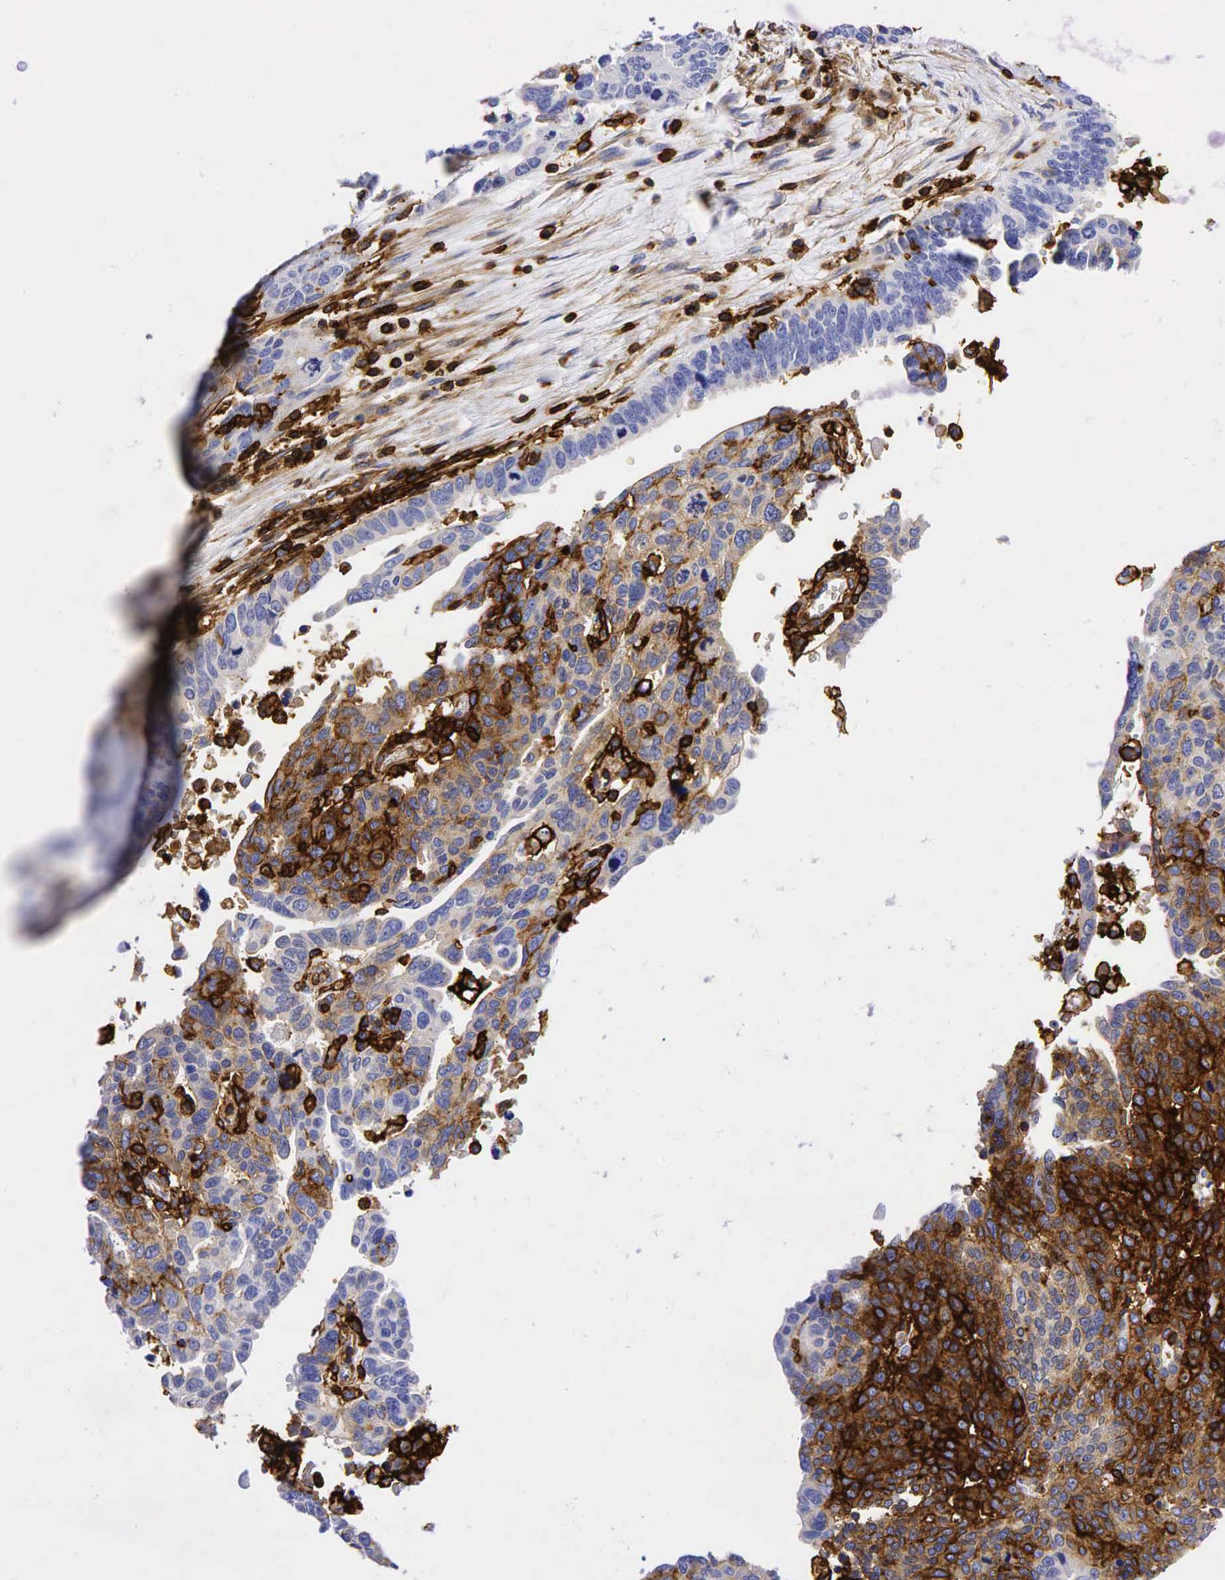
{"staining": {"intensity": "strong", "quantity": "<25%", "location": "cytoplasmic/membranous"}, "tissue": "ovarian cancer", "cell_type": "Tumor cells", "image_type": "cancer", "snomed": [{"axis": "morphology", "description": "Carcinoma, endometroid"}, {"axis": "morphology", "description": "Cystadenocarcinoma, serous, NOS"}, {"axis": "topography", "description": "Ovary"}], "caption": "Immunohistochemistry of human ovarian serous cystadenocarcinoma shows medium levels of strong cytoplasmic/membranous staining in approximately <25% of tumor cells. Immunohistochemistry stains the protein in brown and the nuclei are stained blue.", "gene": "CD44", "patient": {"sex": "female", "age": 45}}